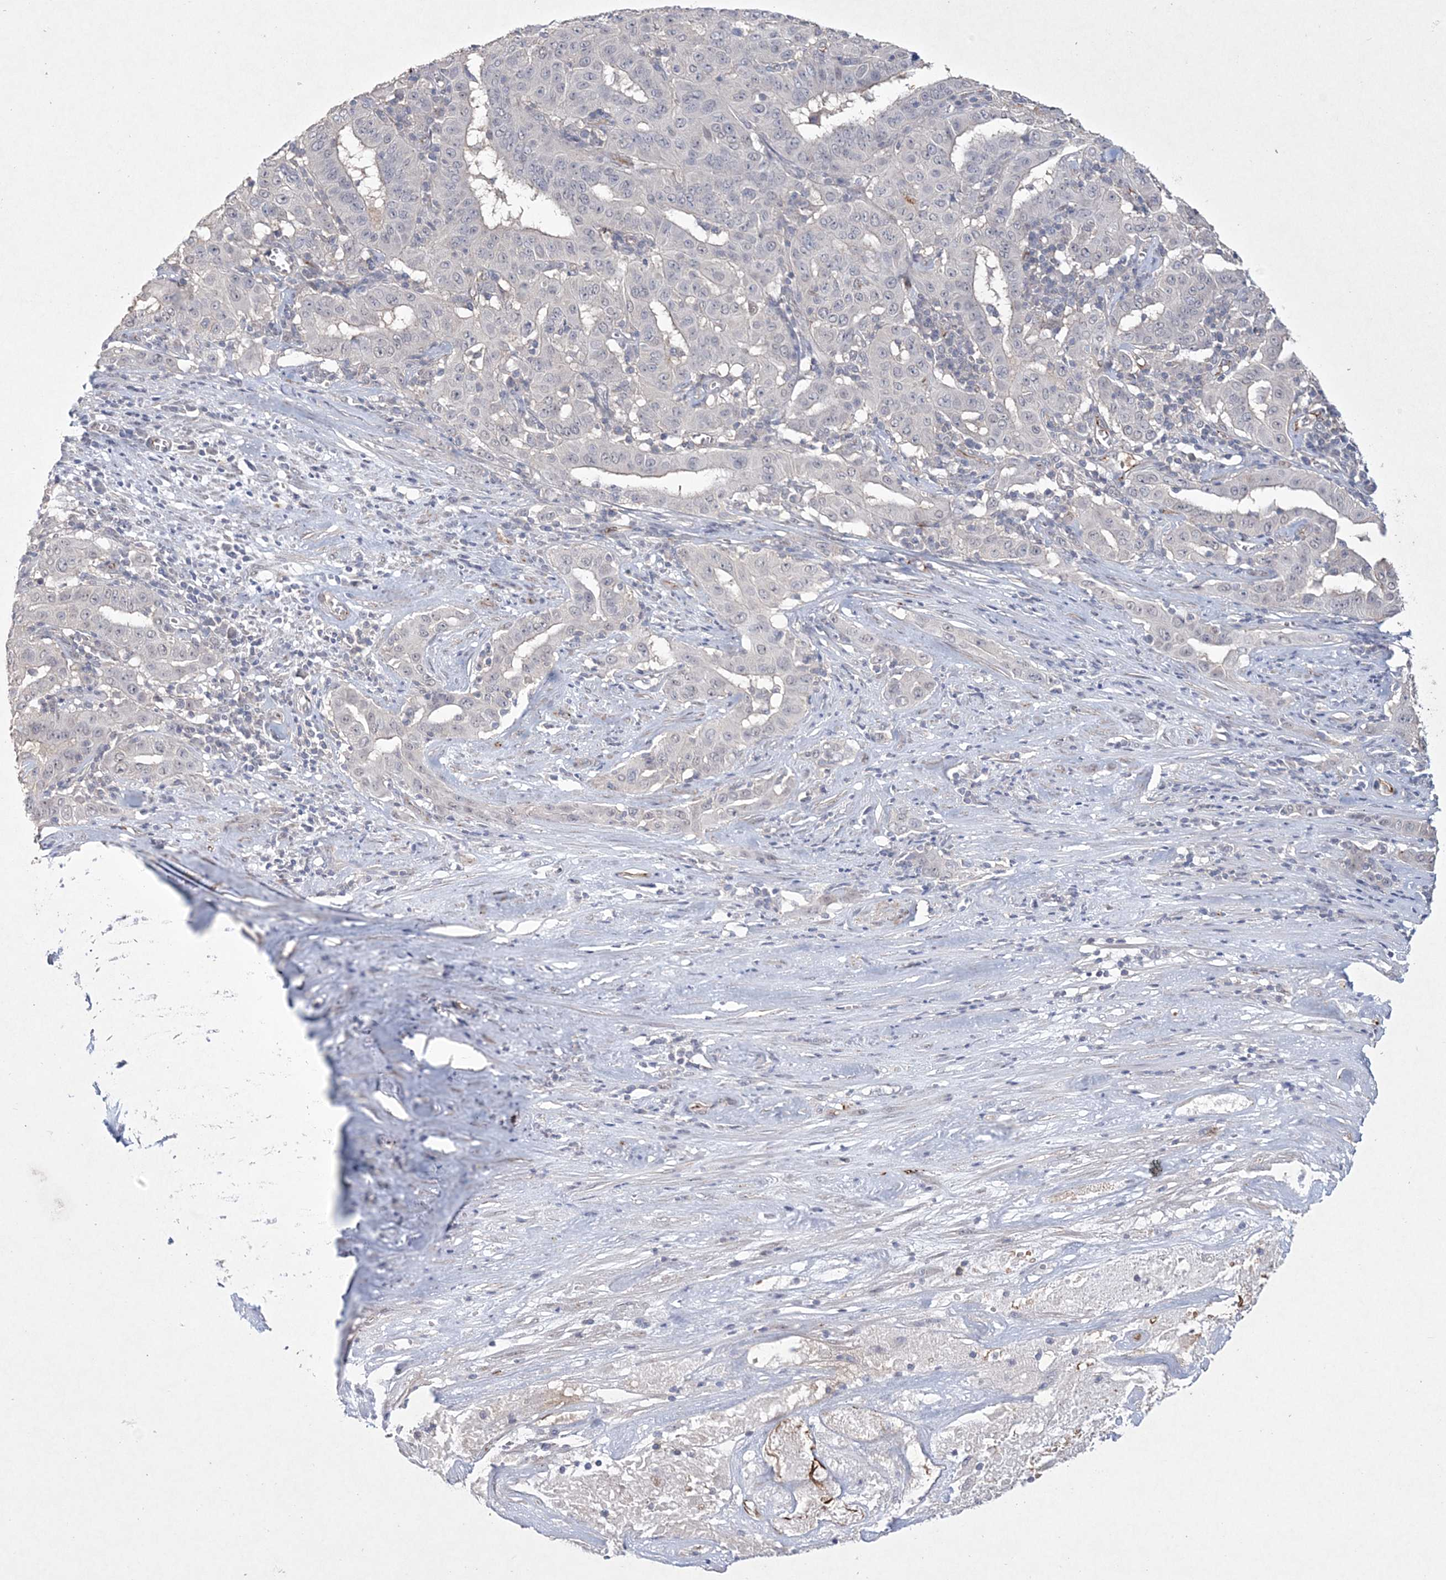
{"staining": {"intensity": "negative", "quantity": "none", "location": "none"}, "tissue": "pancreatic cancer", "cell_type": "Tumor cells", "image_type": "cancer", "snomed": [{"axis": "morphology", "description": "Adenocarcinoma, NOS"}, {"axis": "topography", "description": "Pancreas"}], "caption": "Human pancreatic cancer (adenocarcinoma) stained for a protein using immunohistochemistry (IHC) displays no staining in tumor cells.", "gene": "DPCD", "patient": {"sex": "male", "age": 63}}